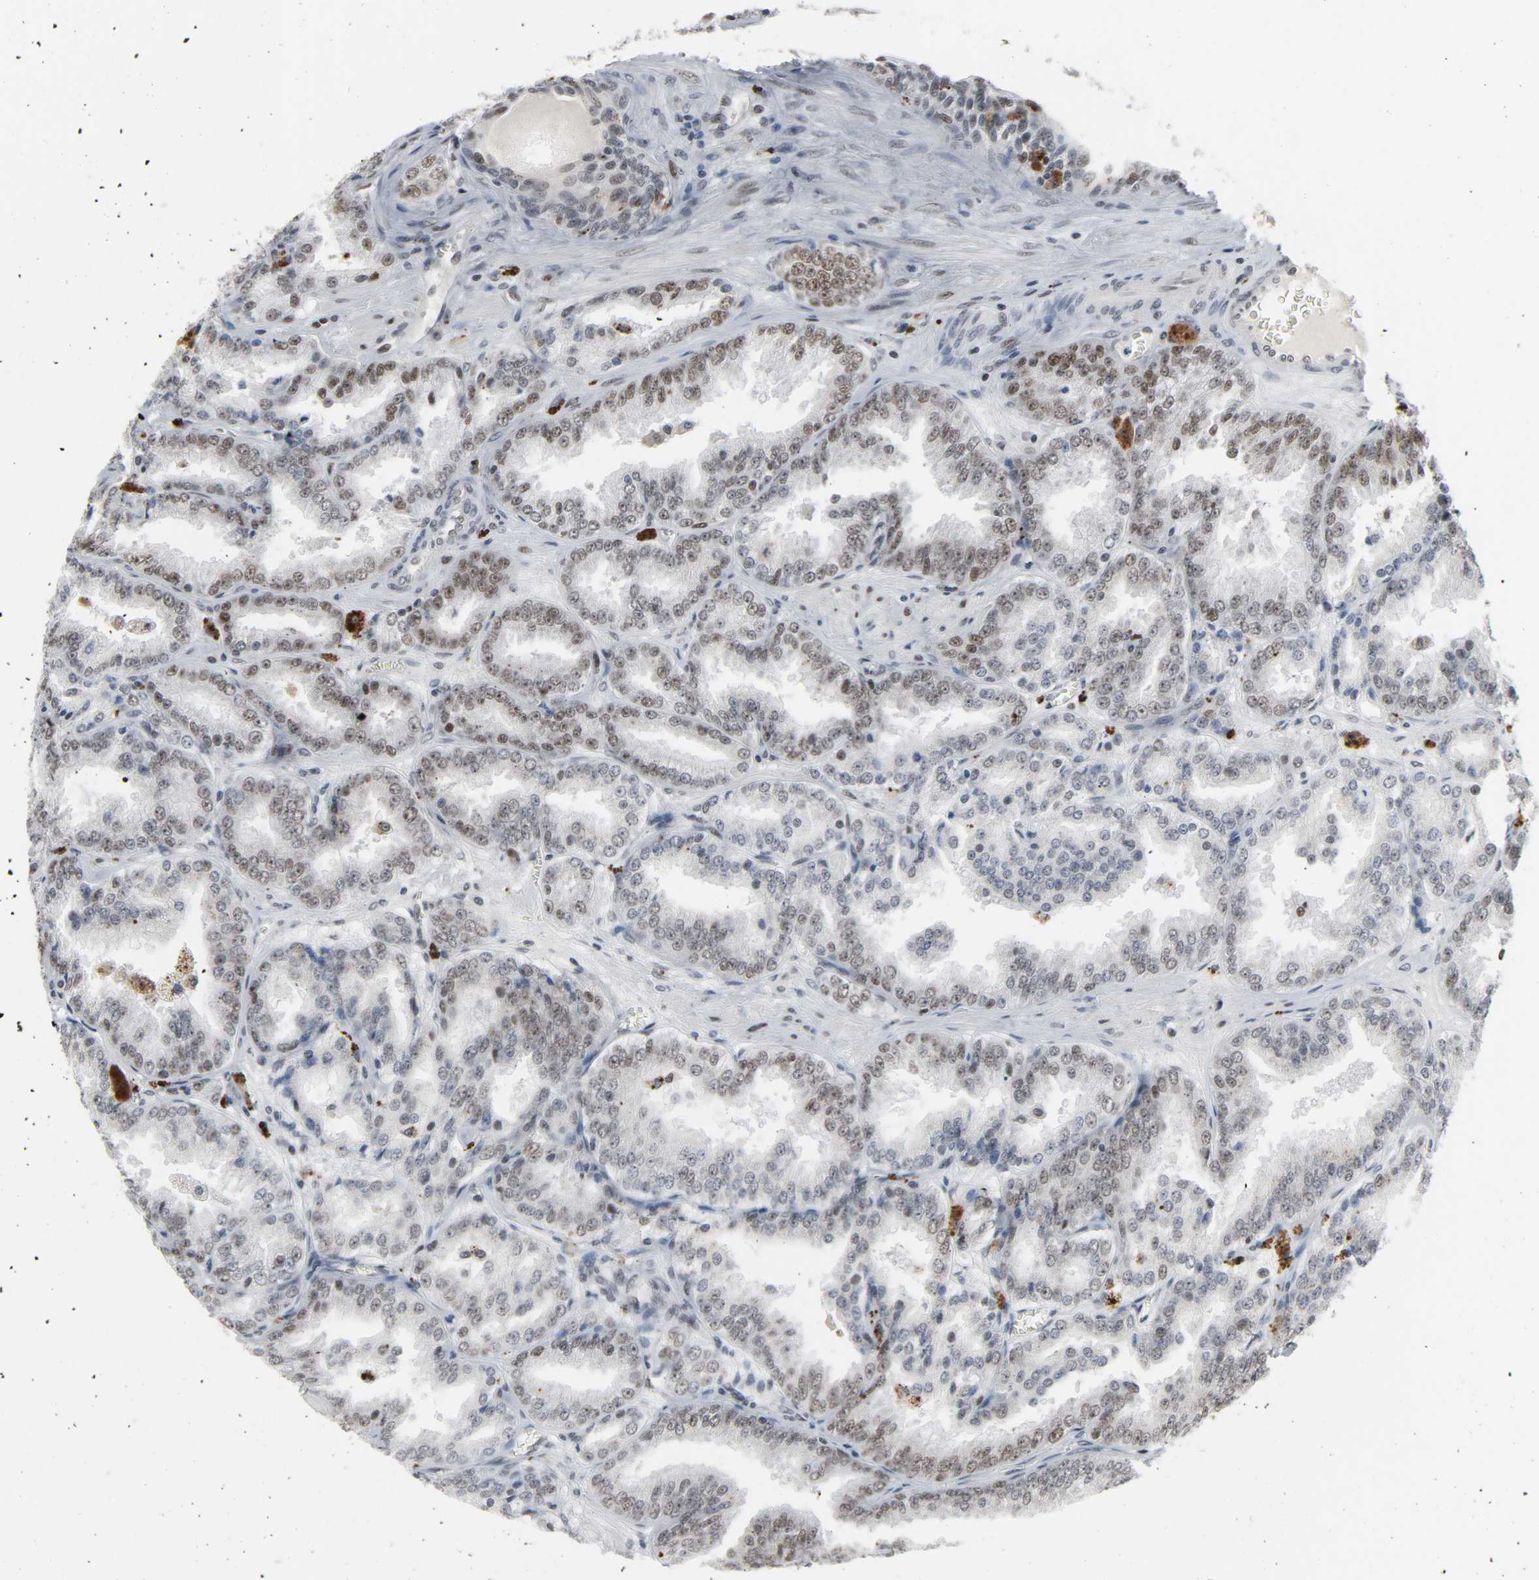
{"staining": {"intensity": "weak", "quantity": "25%-75%", "location": "nuclear"}, "tissue": "prostate cancer", "cell_type": "Tumor cells", "image_type": "cancer", "snomed": [{"axis": "morphology", "description": "Adenocarcinoma, High grade"}, {"axis": "topography", "description": "Prostate"}], "caption": "Protein staining of prostate cancer (adenocarcinoma (high-grade)) tissue displays weak nuclear expression in approximately 25%-75% of tumor cells. (Brightfield microscopy of DAB IHC at high magnification).", "gene": "DAZAP1", "patient": {"sex": "male", "age": 61}}